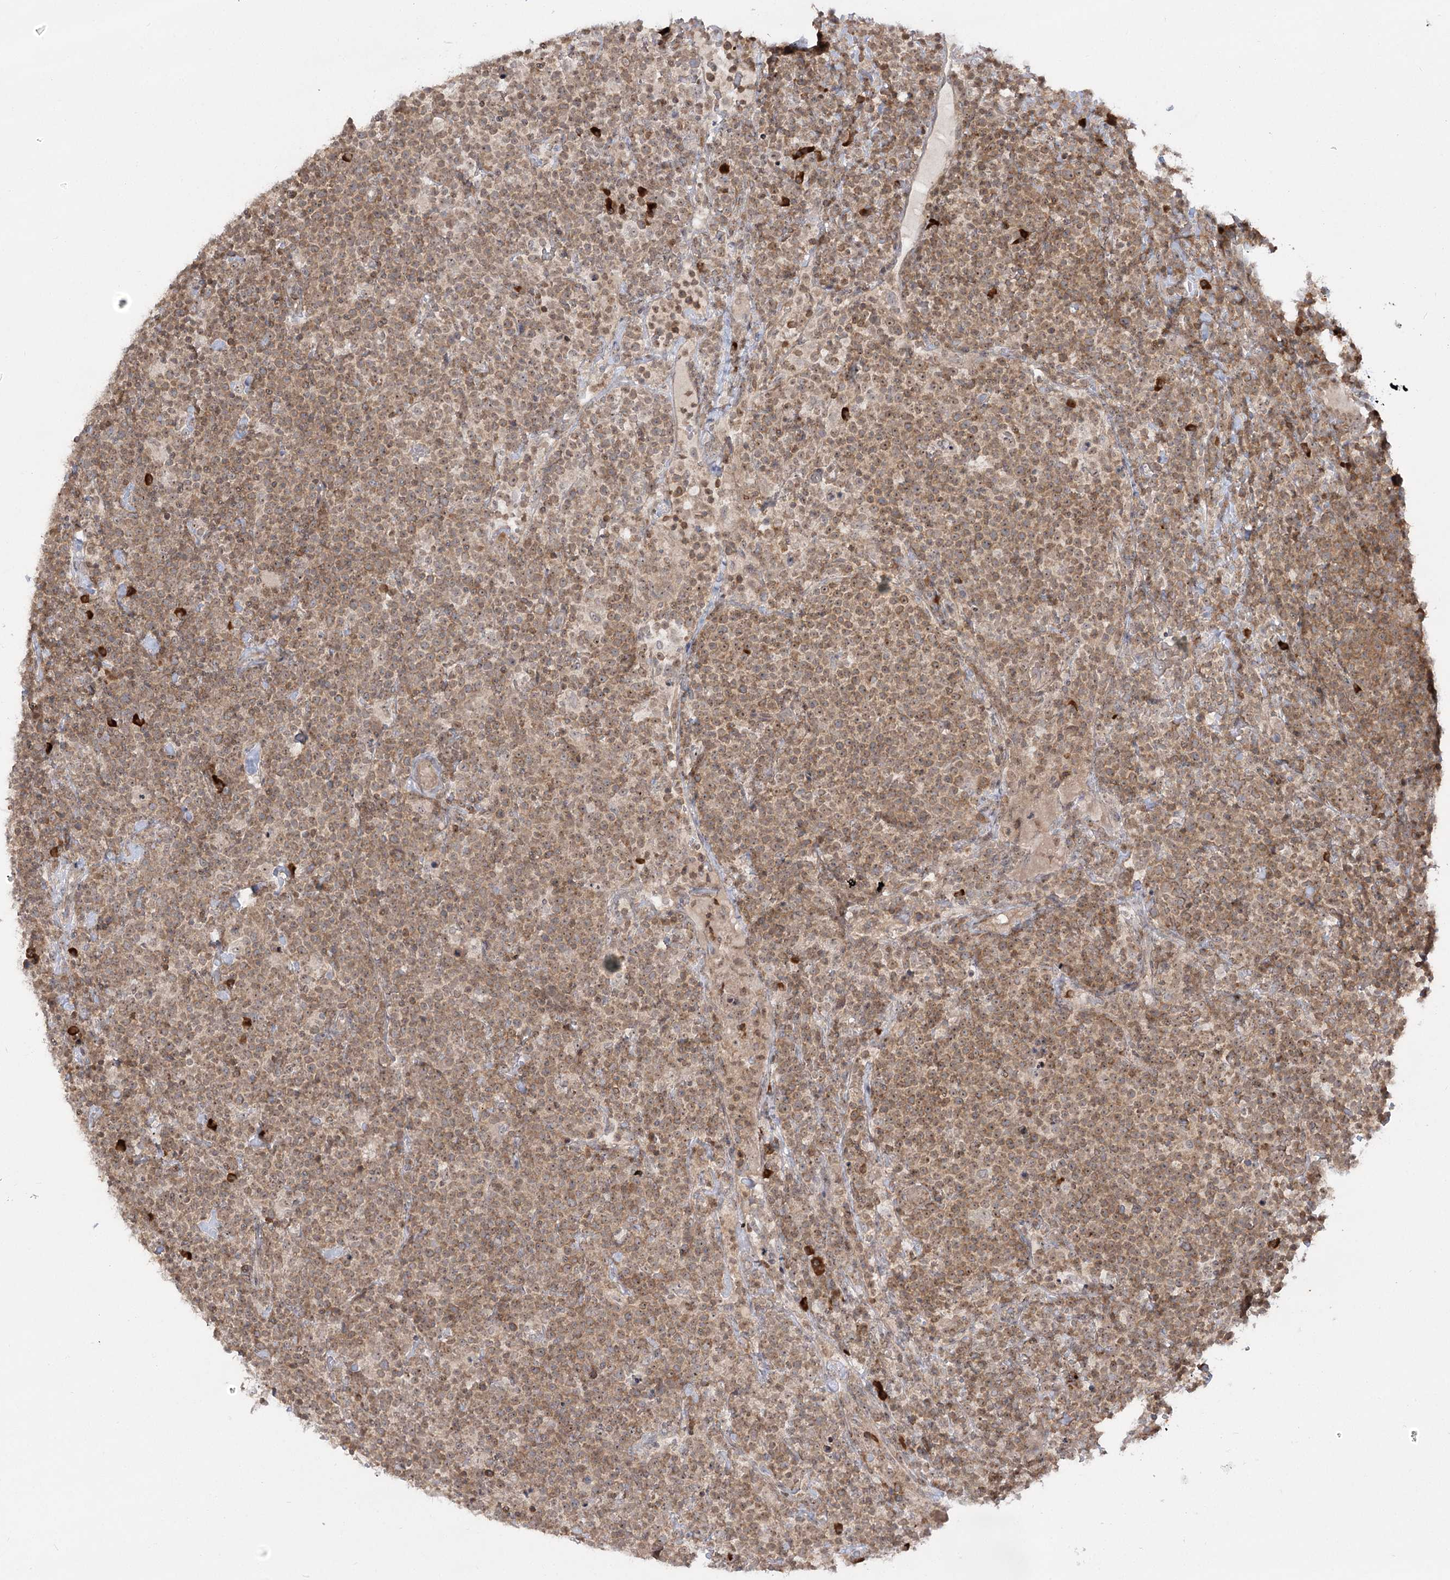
{"staining": {"intensity": "weak", "quantity": ">75%", "location": "cytoplasmic/membranous"}, "tissue": "lymphoma", "cell_type": "Tumor cells", "image_type": "cancer", "snomed": [{"axis": "morphology", "description": "Malignant lymphoma, non-Hodgkin's type, High grade"}, {"axis": "topography", "description": "Lymph node"}], "caption": "Immunohistochemical staining of malignant lymphoma, non-Hodgkin's type (high-grade) shows low levels of weak cytoplasmic/membranous staining in approximately >75% of tumor cells.", "gene": "SYTL1", "patient": {"sex": "male", "age": 61}}